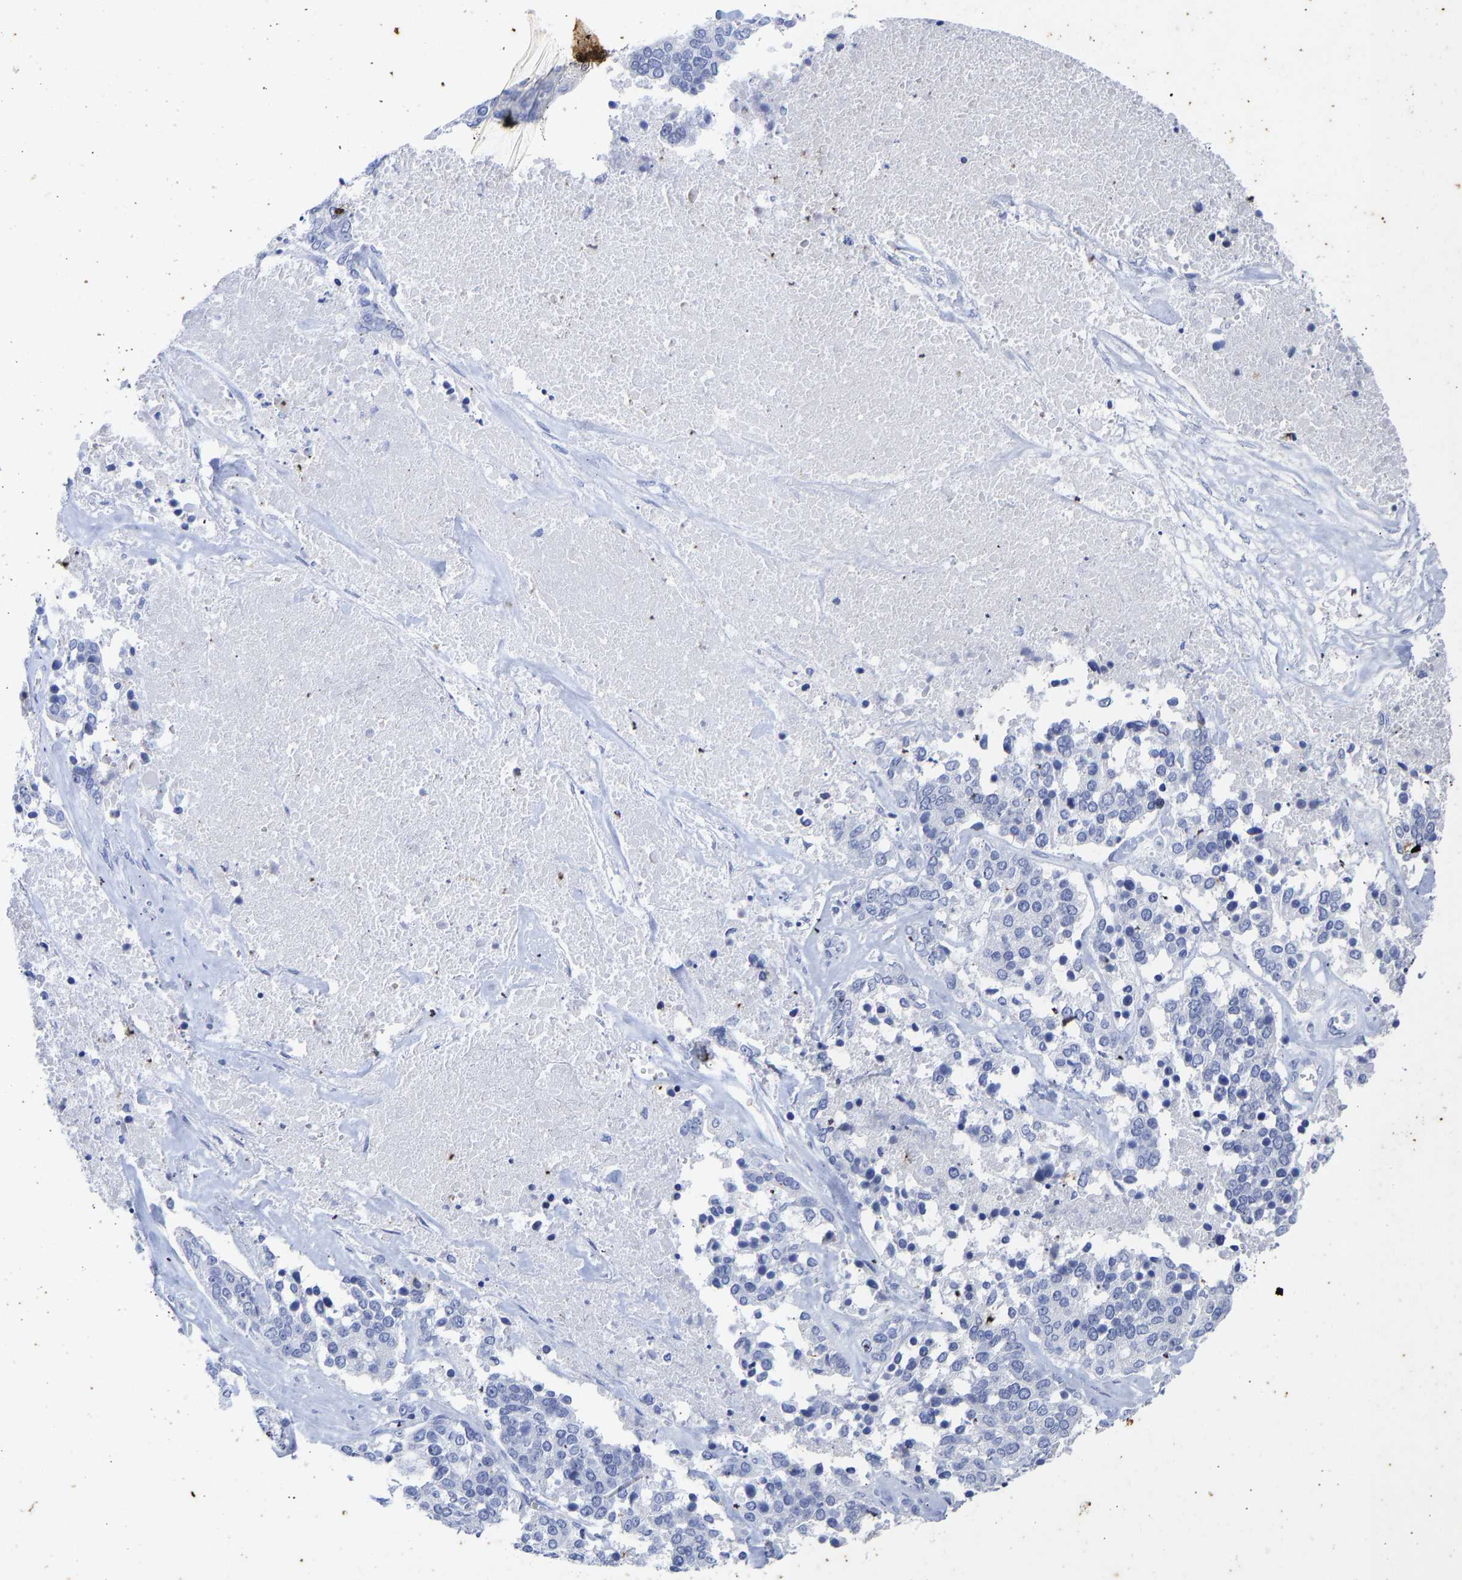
{"staining": {"intensity": "negative", "quantity": "none", "location": "none"}, "tissue": "ovarian cancer", "cell_type": "Tumor cells", "image_type": "cancer", "snomed": [{"axis": "morphology", "description": "Cystadenocarcinoma, serous, NOS"}, {"axis": "topography", "description": "Ovary"}], "caption": "DAB immunohistochemical staining of ovarian serous cystadenocarcinoma reveals no significant expression in tumor cells.", "gene": "KRT1", "patient": {"sex": "female", "age": 44}}